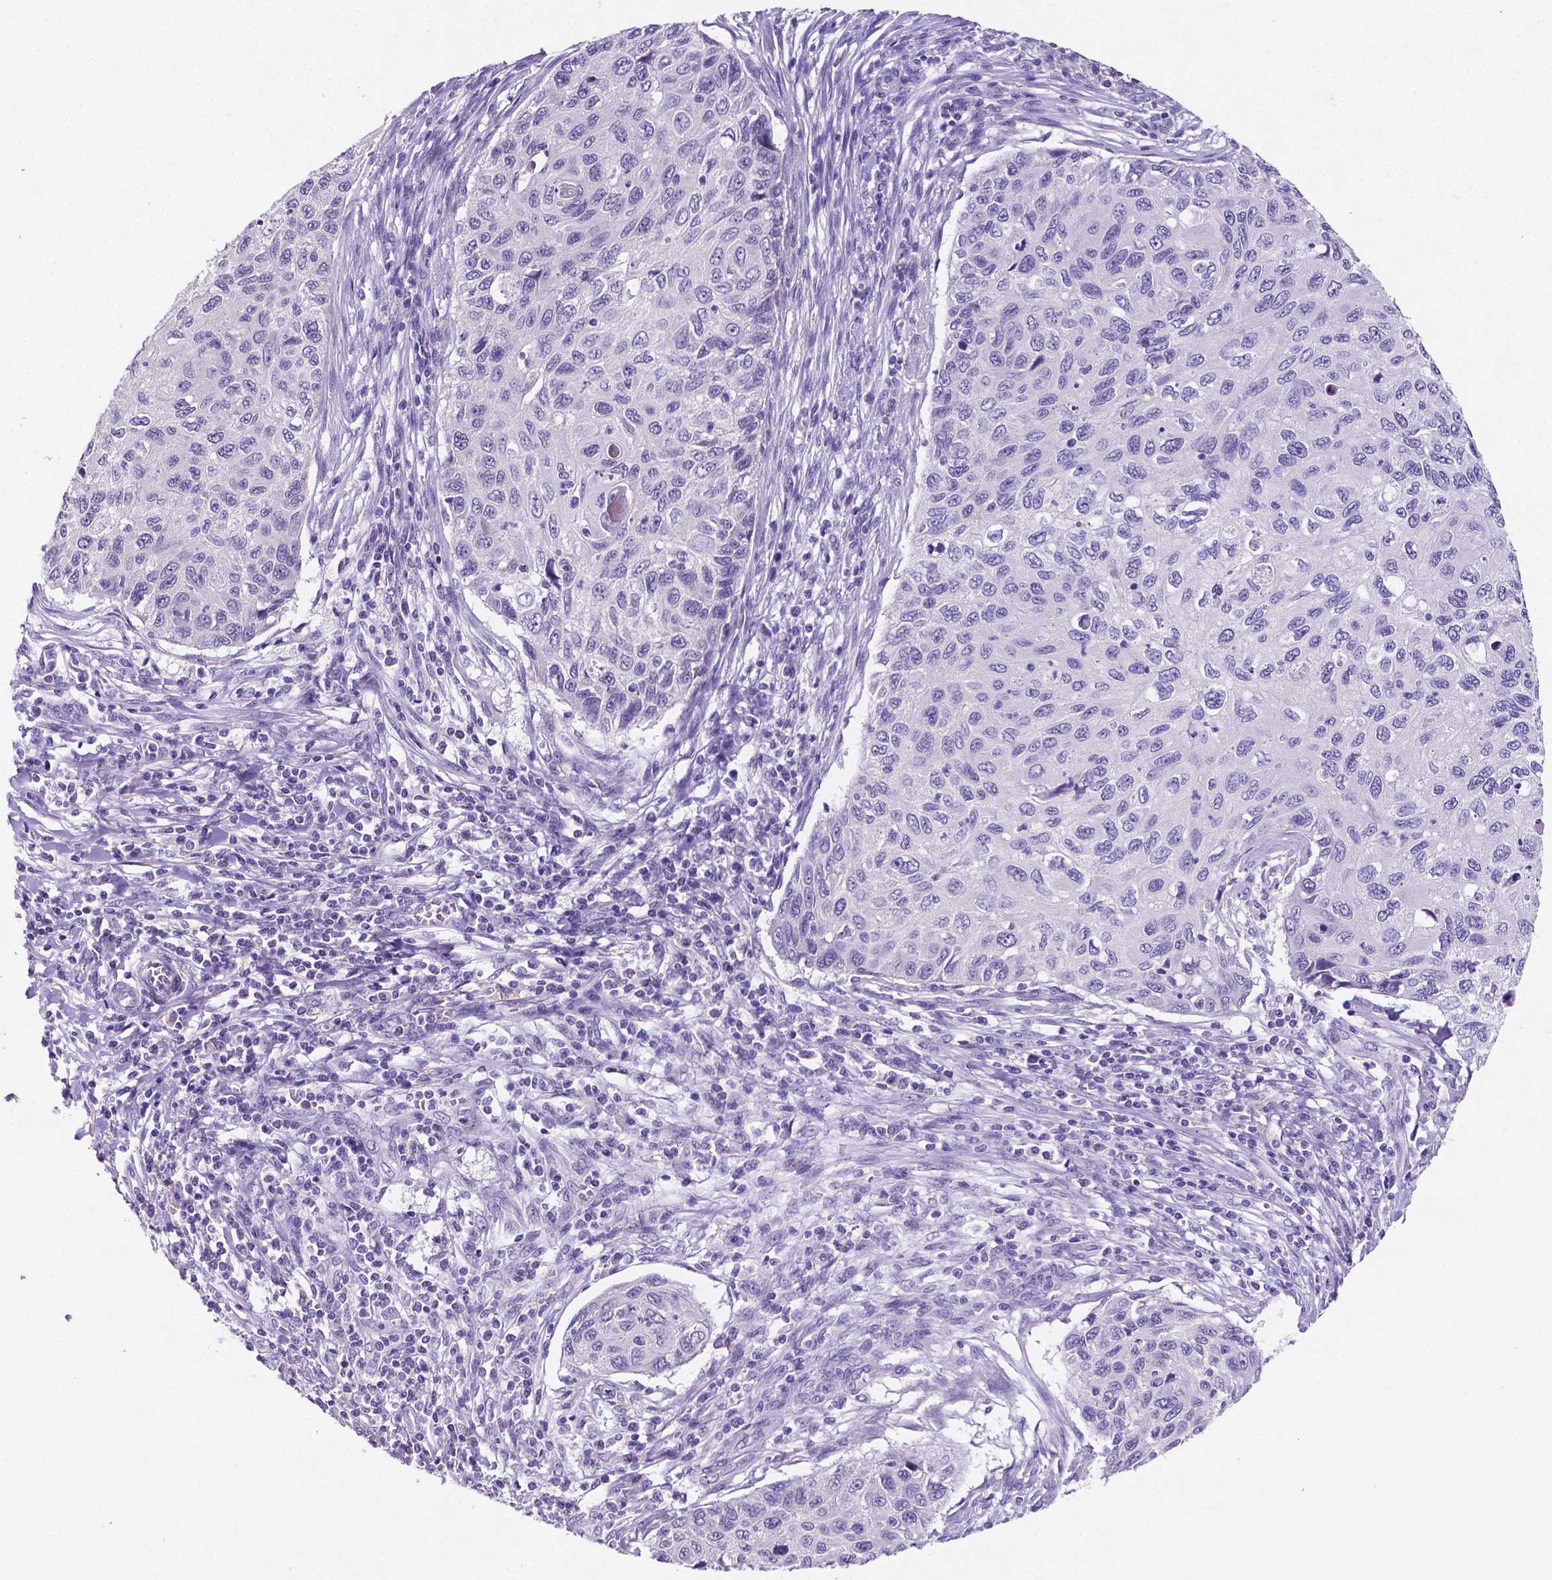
{"staining": {"intensity": "negative", "quantity": "none", "location": "none"}, "tissue": "cervical cancer", "cell_type": "Tumor cells", "image_type": "cancer", "snomed": [{"axis": "morphology", "description": "Squamous cell carcinoma, NOS"}, {"axis": "topography", "description": "Cervix"}], "caption": "Tumor cells are negative for brown protein staining in cervical squamous cell carcinoma.", "gene": "SATB2", "patient": {"sex": "female", "age": 70}}